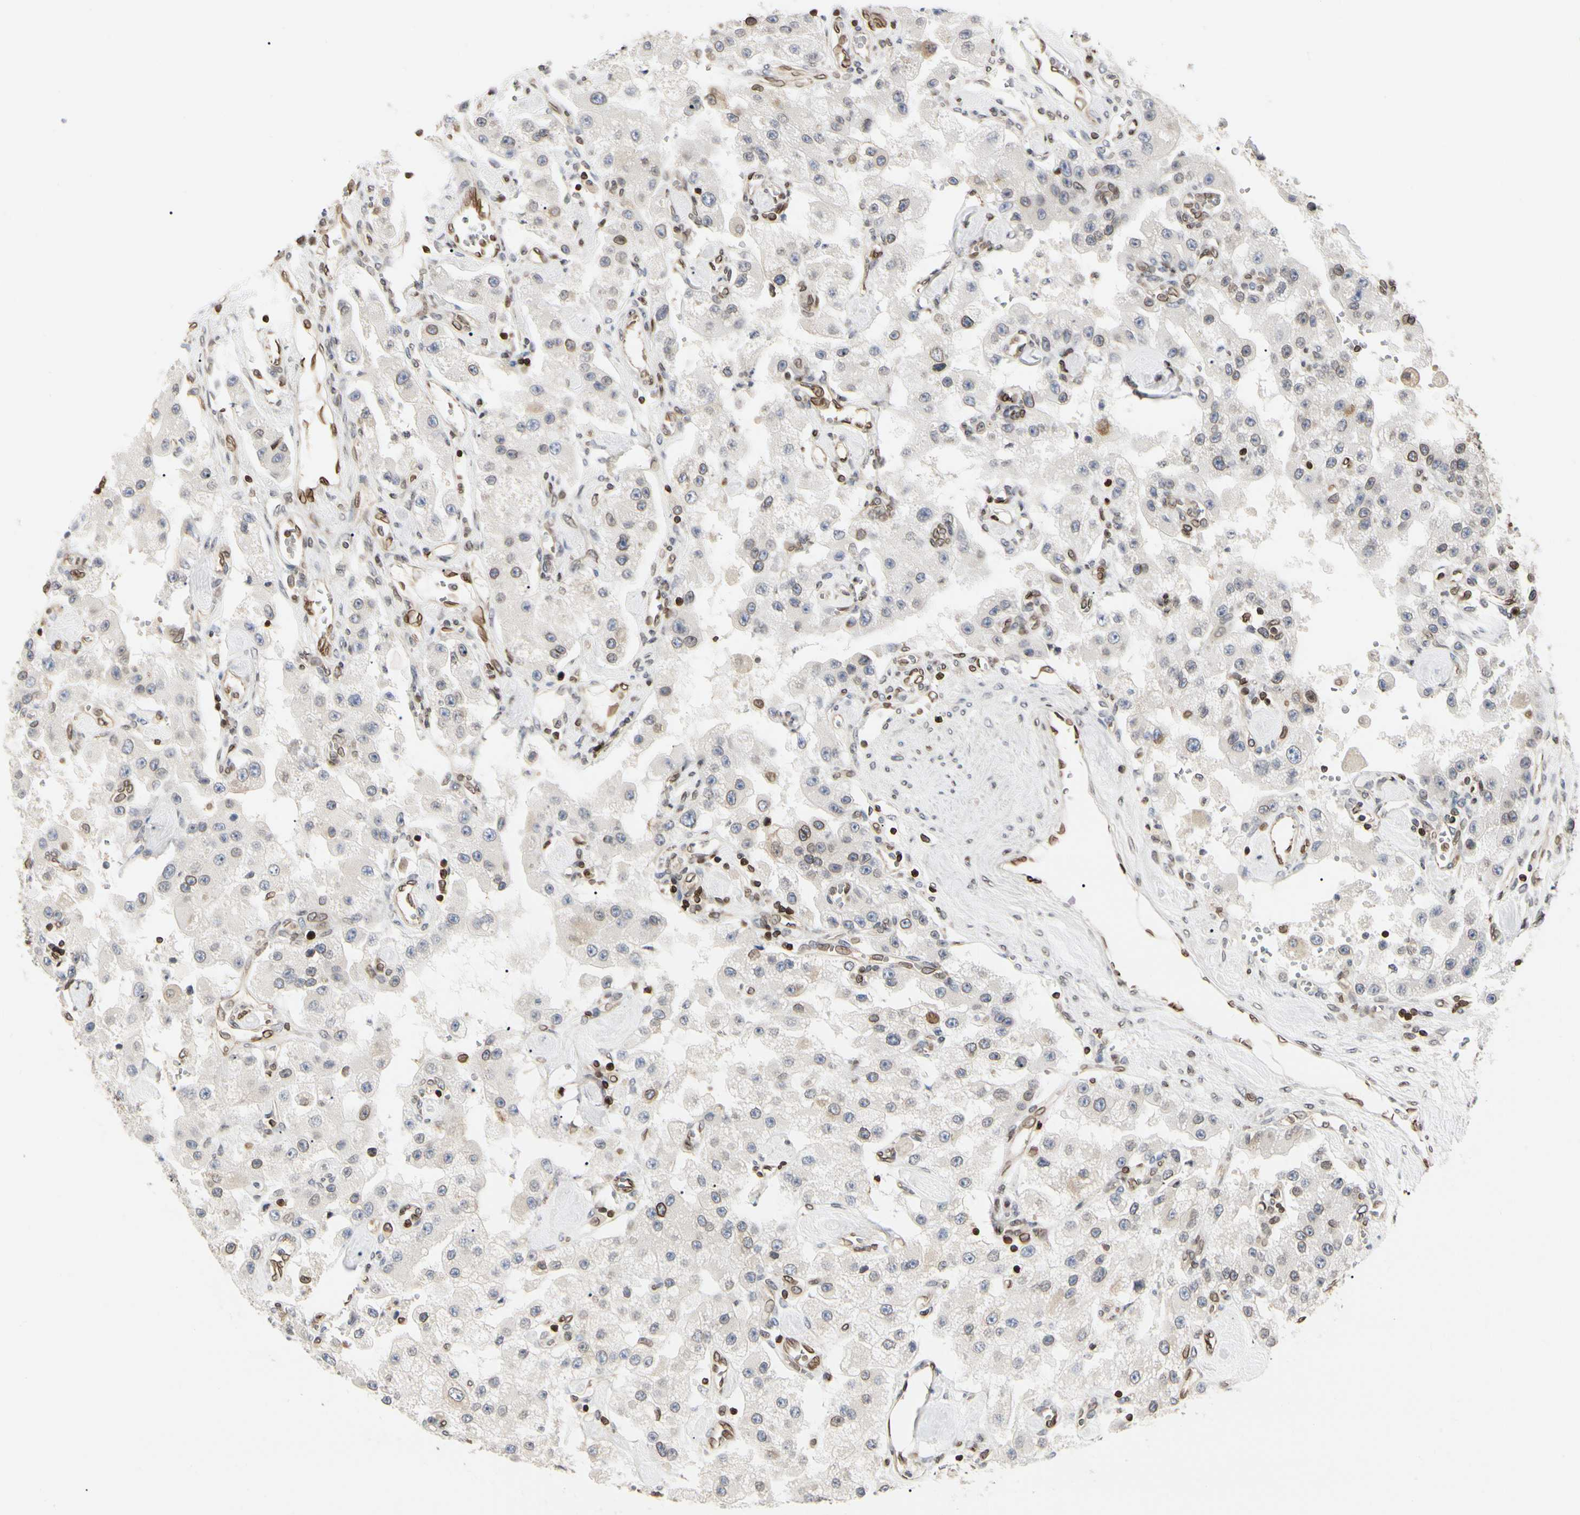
{"staining": {"intensity": "weak", "quantity": "<25%", "location": "cytoplasmic/membranous,nuclear"}, "tissue": "carcinoid", "cell_type": "Tumor cells", "image_type": "cancer", "snomed": [{"axis": "morphology", "description": "Carcinoid, malignant, NOS"}, {"axis": "topography", "description": "Pancreas"}], "caption": "Immunohistochemistry of carcinoid exhibits no staining in tumor cells. (Immunohistochemistry, brightfield microscopy, high magnification).", "gene": "TMPO", "patient": {"sex": "male", "age": 41}}